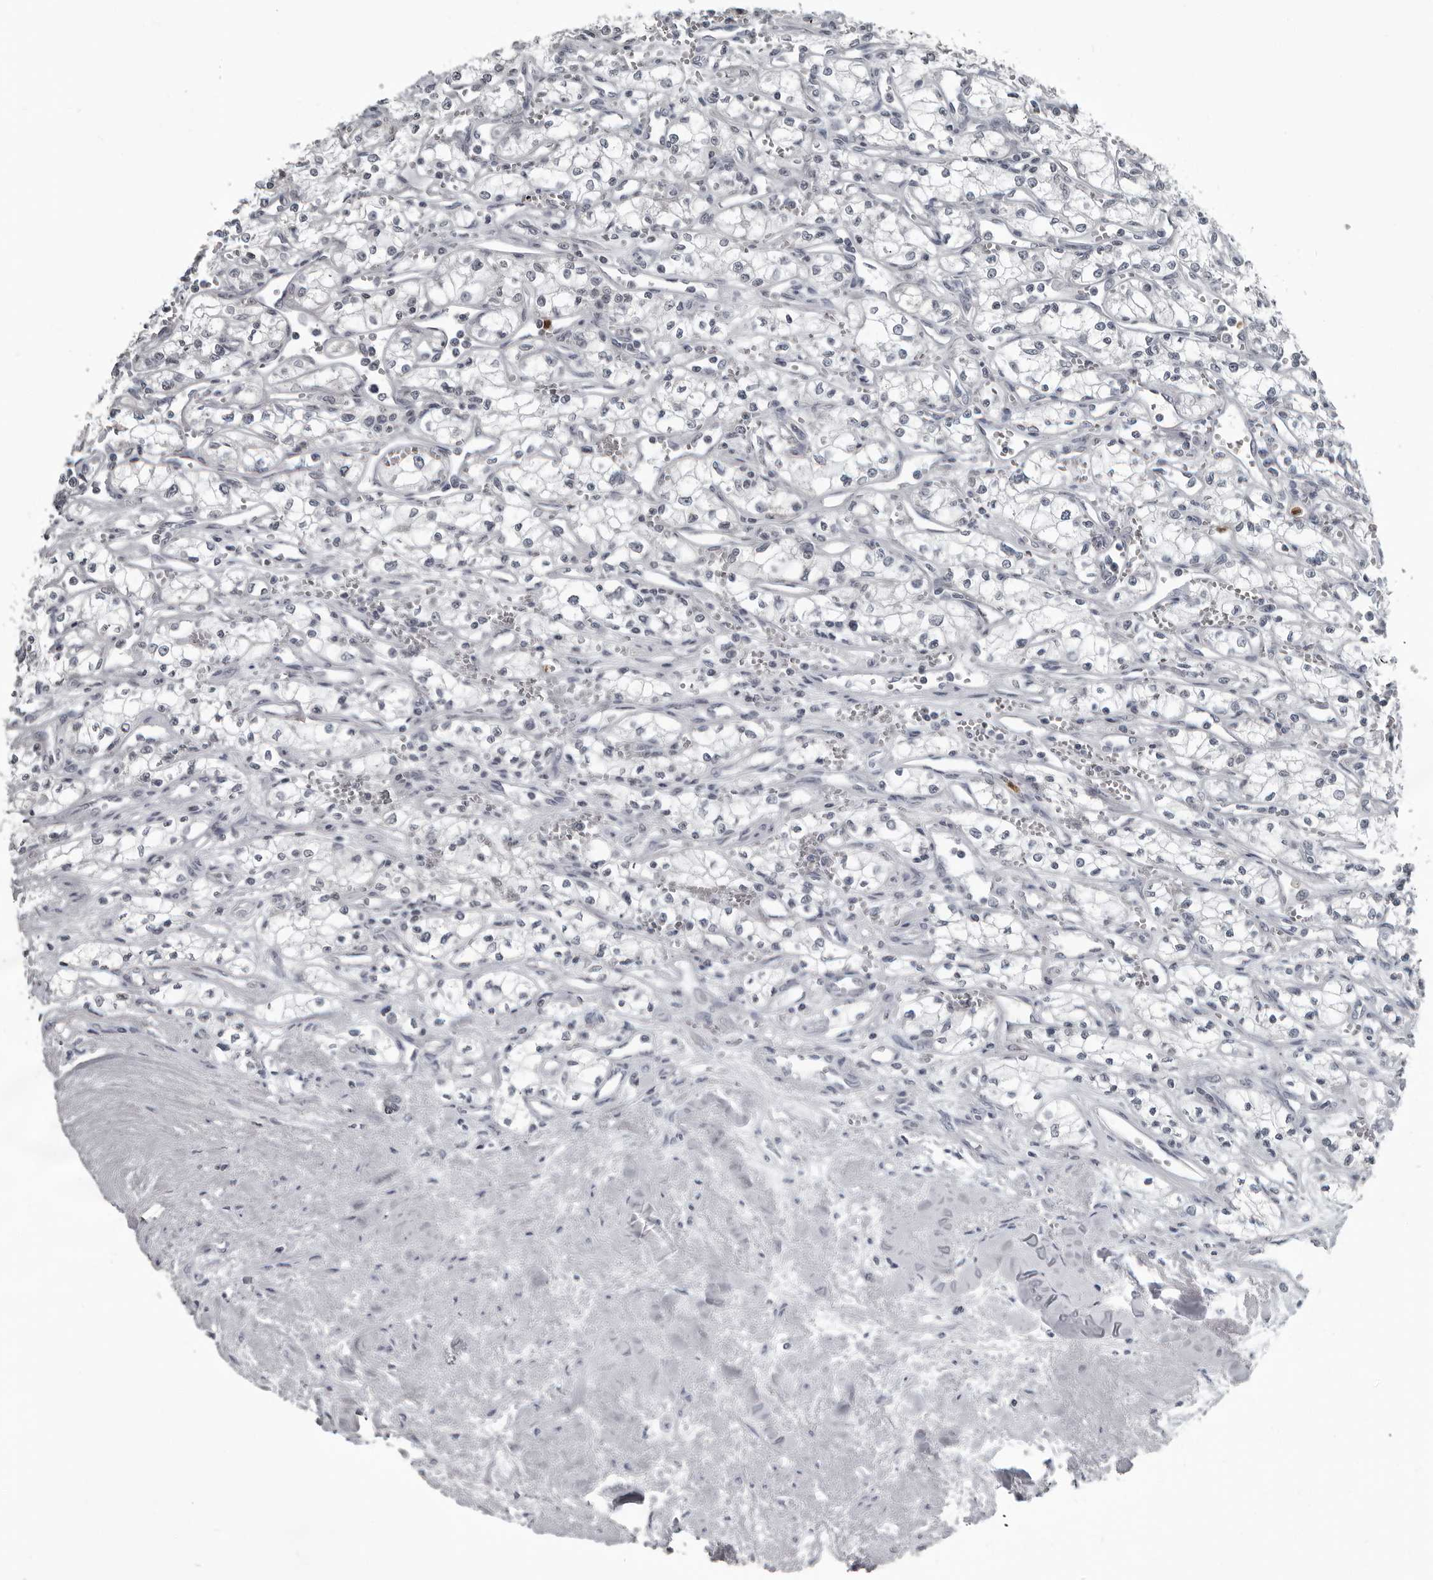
{"staining": {"intensity": "negative", "quantity": "none", "location": "none"}, "tissue": "renal cancer", "cell_type": "Tumor cells", "image_type": "cancer", "snomed": [{"axis": "morphology", "description": "Adenocarcinoma, NOS"}, {"axis": "topography", "description": "Kidney"}], "caption": "Image shows no protein staining in tumor cells of renal cancer (adenocarcinoma) tissue. (Brightfield microscopy of DAB immunohistochemistry at high magnification).", "gene": "RTCA", "patient": {"sex": "male", "age": 59}}